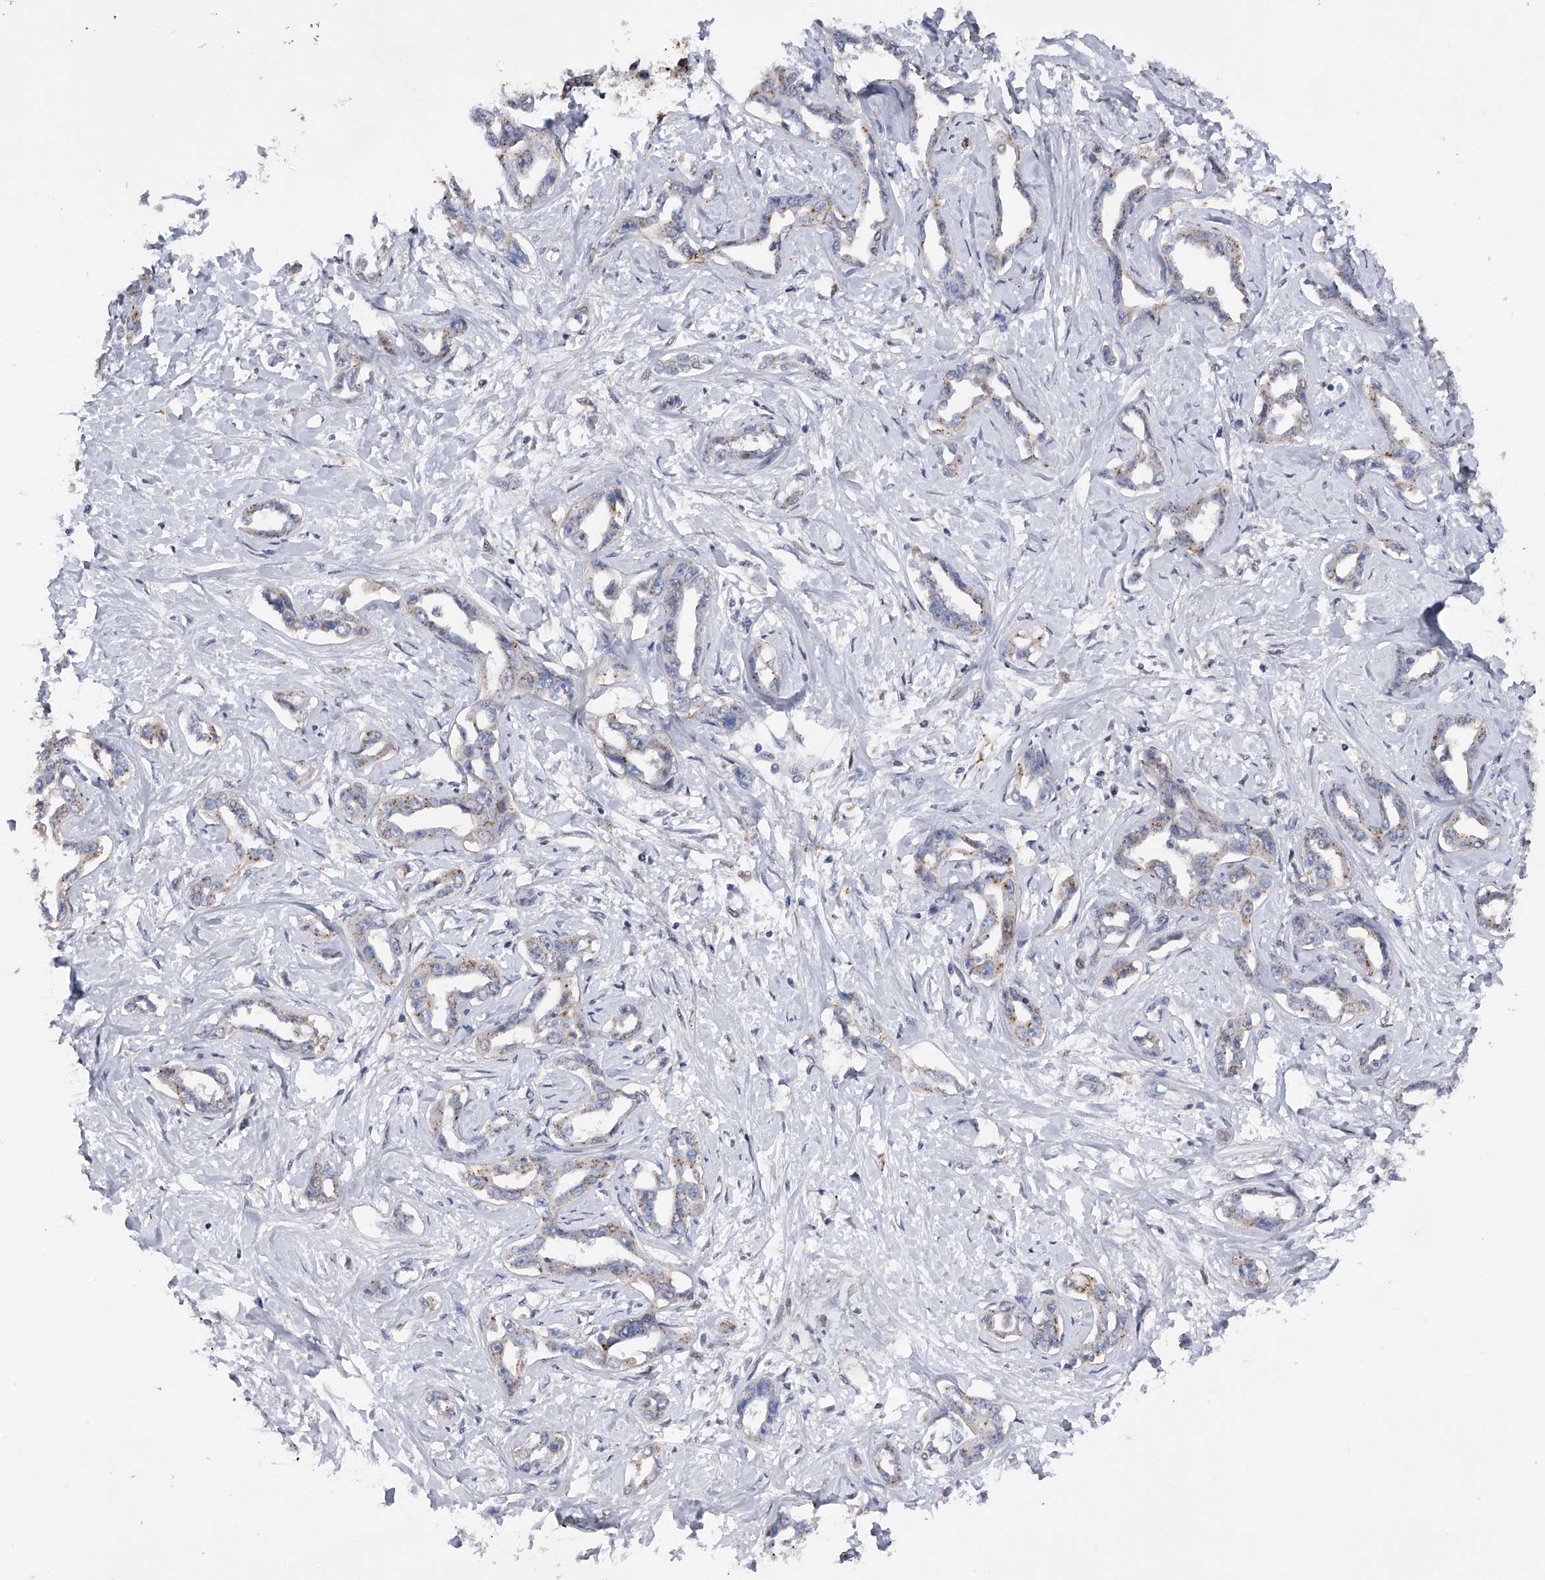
{"staining": {"intensity": "negative", "quantity": "none", "location": "none"}, "tissue": "liver cancer", "cell_type": "Tumor cells", "image_type": "cancer", "snomed": [{"axis": "morphology", "description": "Cholangiocarcinoma"}, {"axis": "topography", "description": "Liver"}], "caption": "Photomicrograph shows no protein expression in tumor cells of liver cancer tissue. The staining is performed using DAB (3,3'-diaminobenzidine) brown chromogen with nuclei counter-stained in using hematoxylin.", "gene": "RWDD2A", "patient": {"sex": "male", "age": 59}}